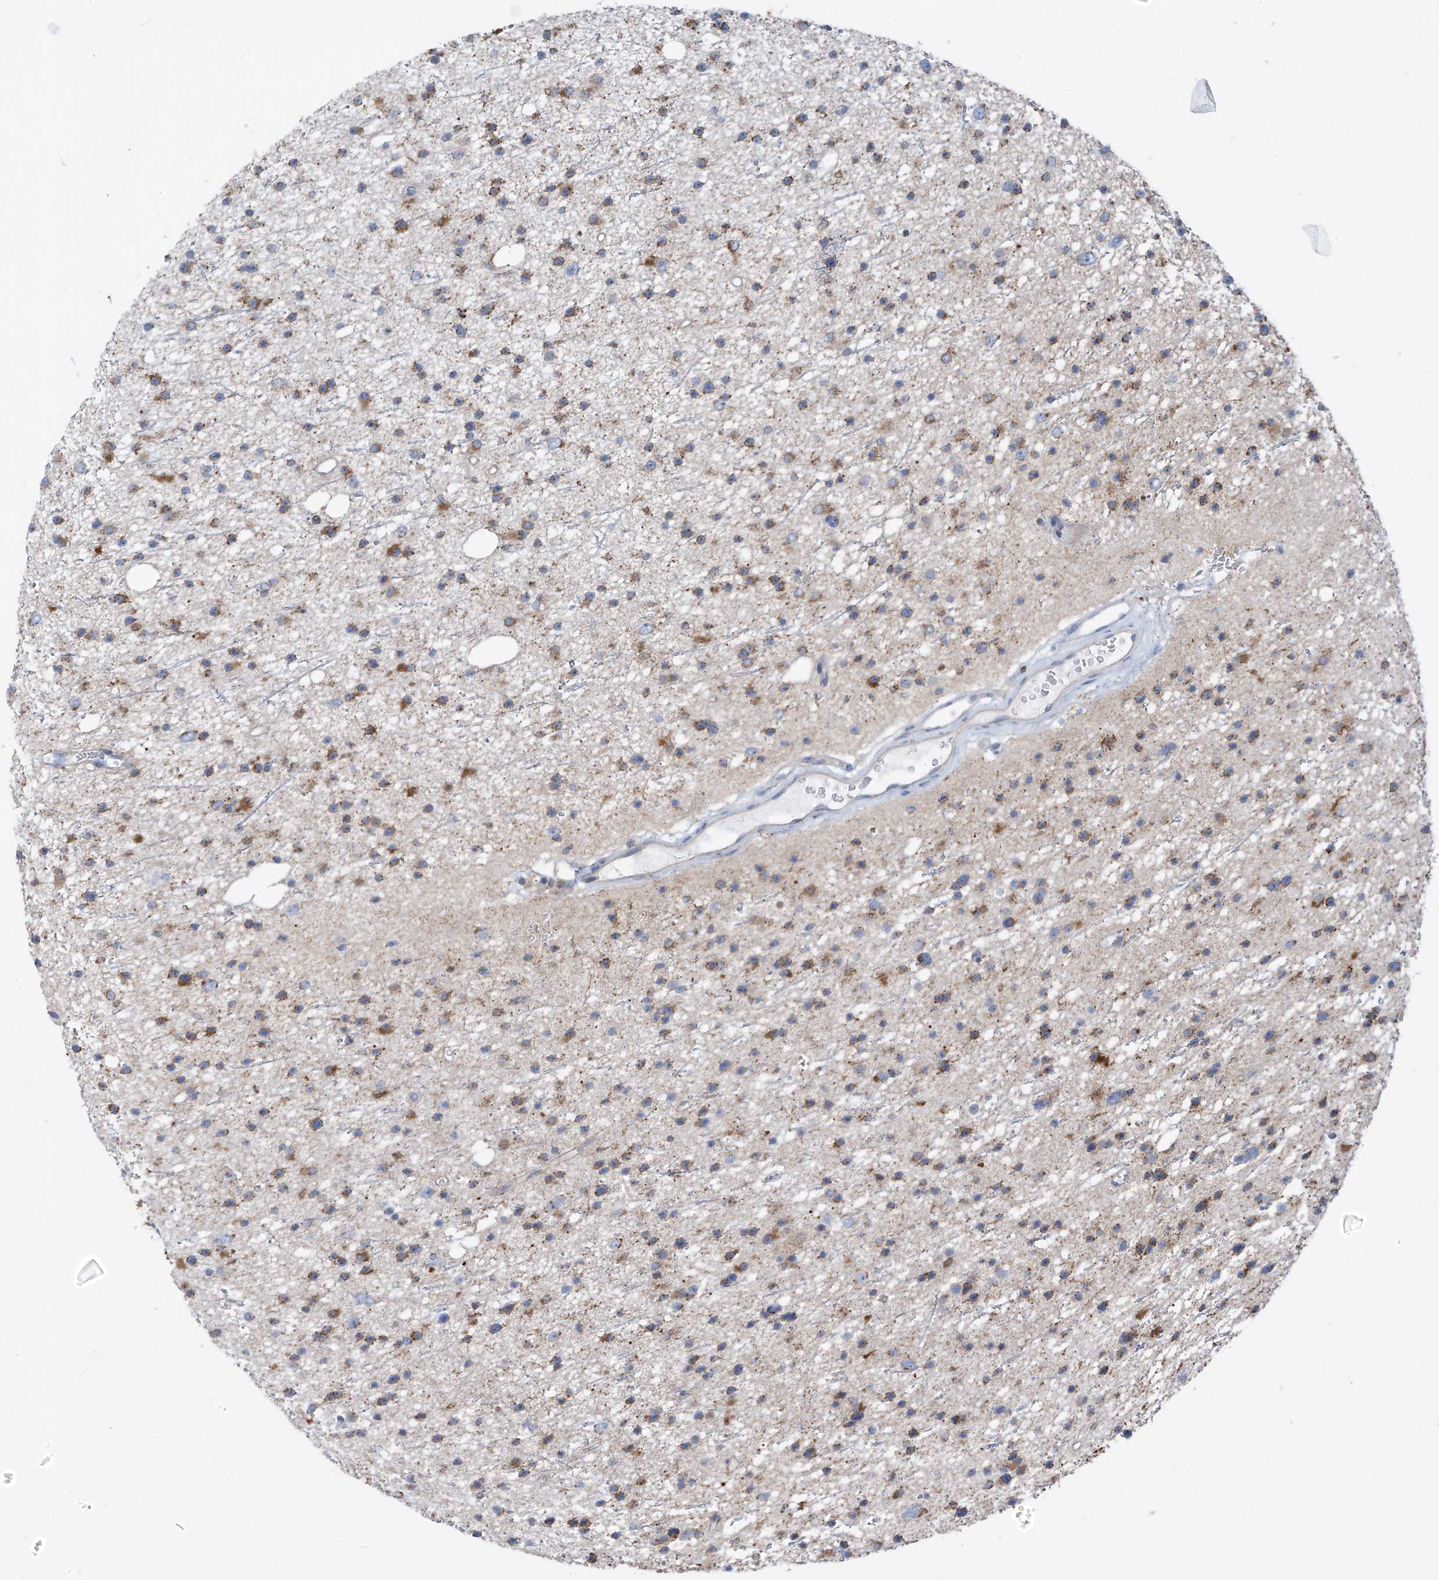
{"staining": {"intensity": "moderate", "quantity": ">75%", "location": "cytoplasmic/membranous"}, "tissue": "glioma", "cell_type": "Tumor cells", "image_type": "cancer", "snomed": [{"axis": "morphology", "description": "Glioma, malignant, Low grade"}, {"axis": "topography", "description": "Cerebral cortex"}], "caption": "This micrograph reveals glioma stained with IHC to label a protein in brown. The cytoplasmic/membranous of tumor cells show moderate positivity for the protein. Nuclei are counter-stained blue.", "gene": "EOMES", "patient": {"sex": "female", "age": 39}}